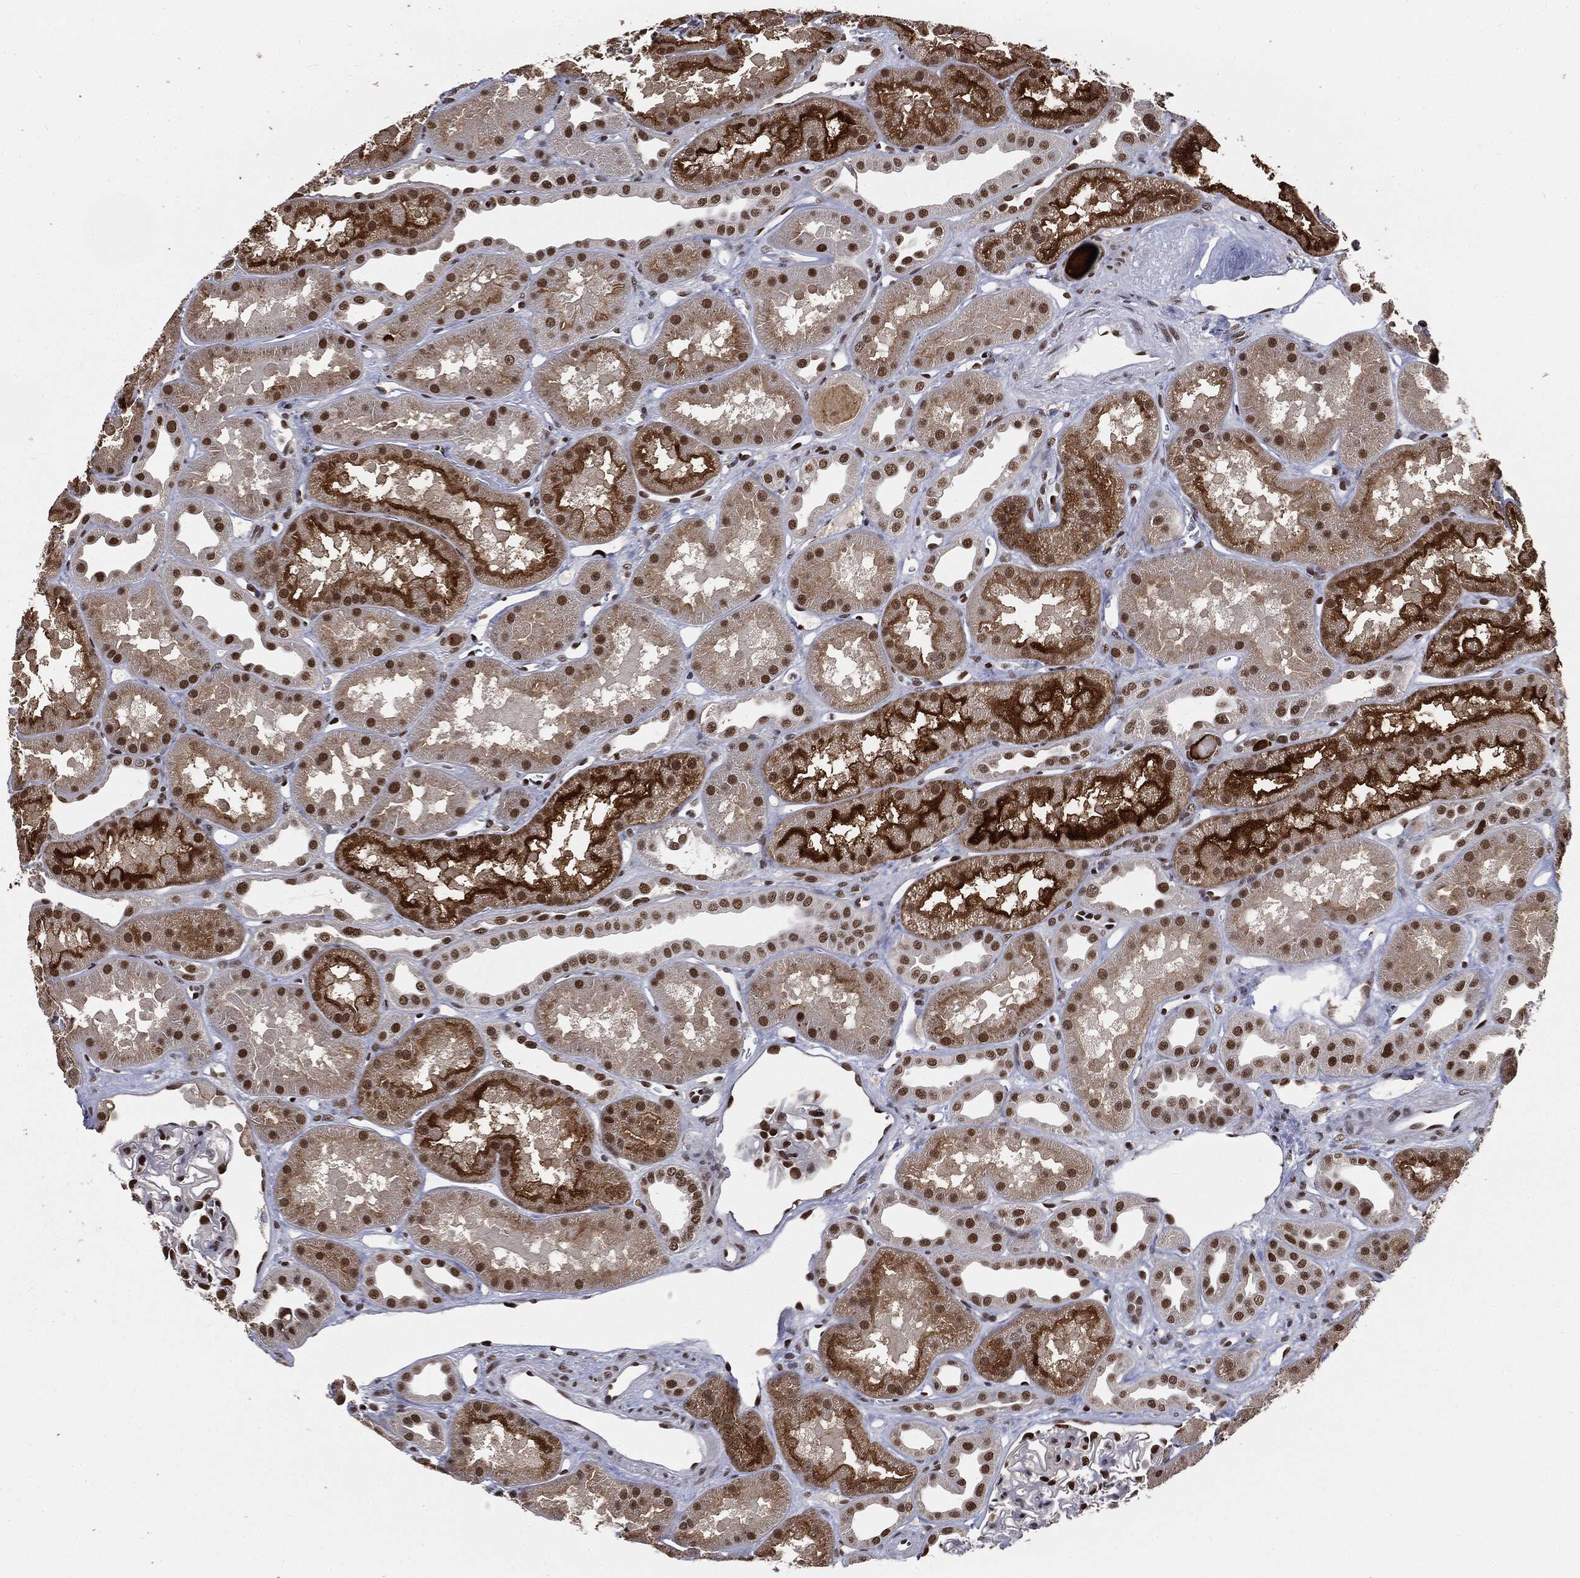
{"staining": {"intensity": "strong", "quantity": "<25%", "location": "nuclear"}, "tissue": "kidney", "cell_type": "Cells in glomeruli", "image_type": "normal", "snomed": [{"axis": "morphology", "description": "Normal tissue, NOS"}, {"axis": "topography", "description": "Kidney"}], "caption": "Protein analysis of normal kidney reveals strong nuclear positivity in approximately <25% of cells in glomeruli.", "gene": "DPH2", "patient": {"sex": "male", "age": 61}}